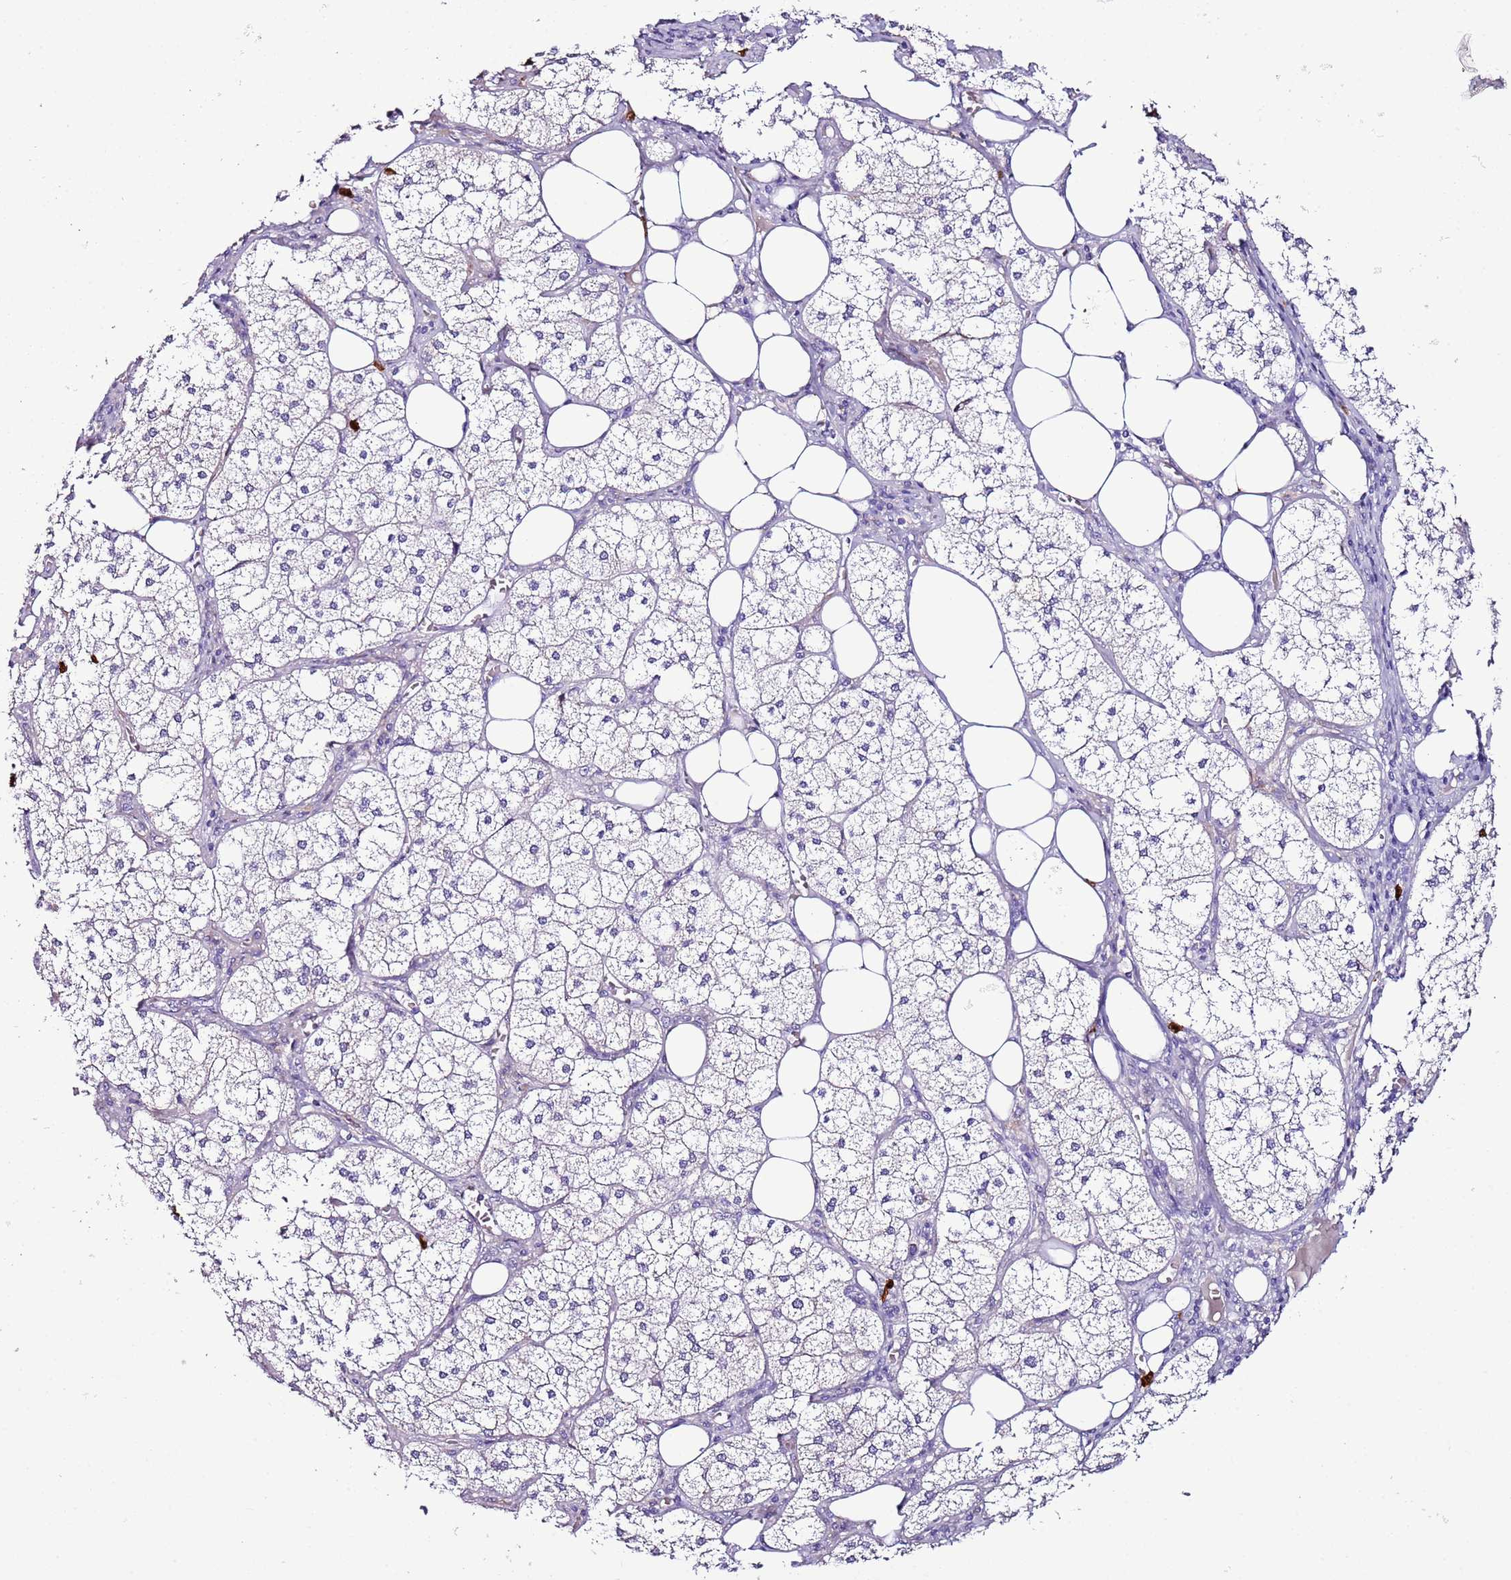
{"staining": {"intensity": "weak", "quantity": "<25%", "location": "cytoplasmic/membranous"}, "tissue": "adrenal gland", "cell_type": "Glandular cells", "image_type": "normal", "snomed": [{"axis": "morphology", "description": "Normal tissue, NOS"}, {"axis": "topography", "description": "Adrenal gland"}], "caption": "A histopathology image of adrenal gland stained for a protein exhibits no brown staining in glandular cells. Nuclei are stained in blue.", "gene": "FAM174C", "patient": {"sex": "female", "age": 61}}